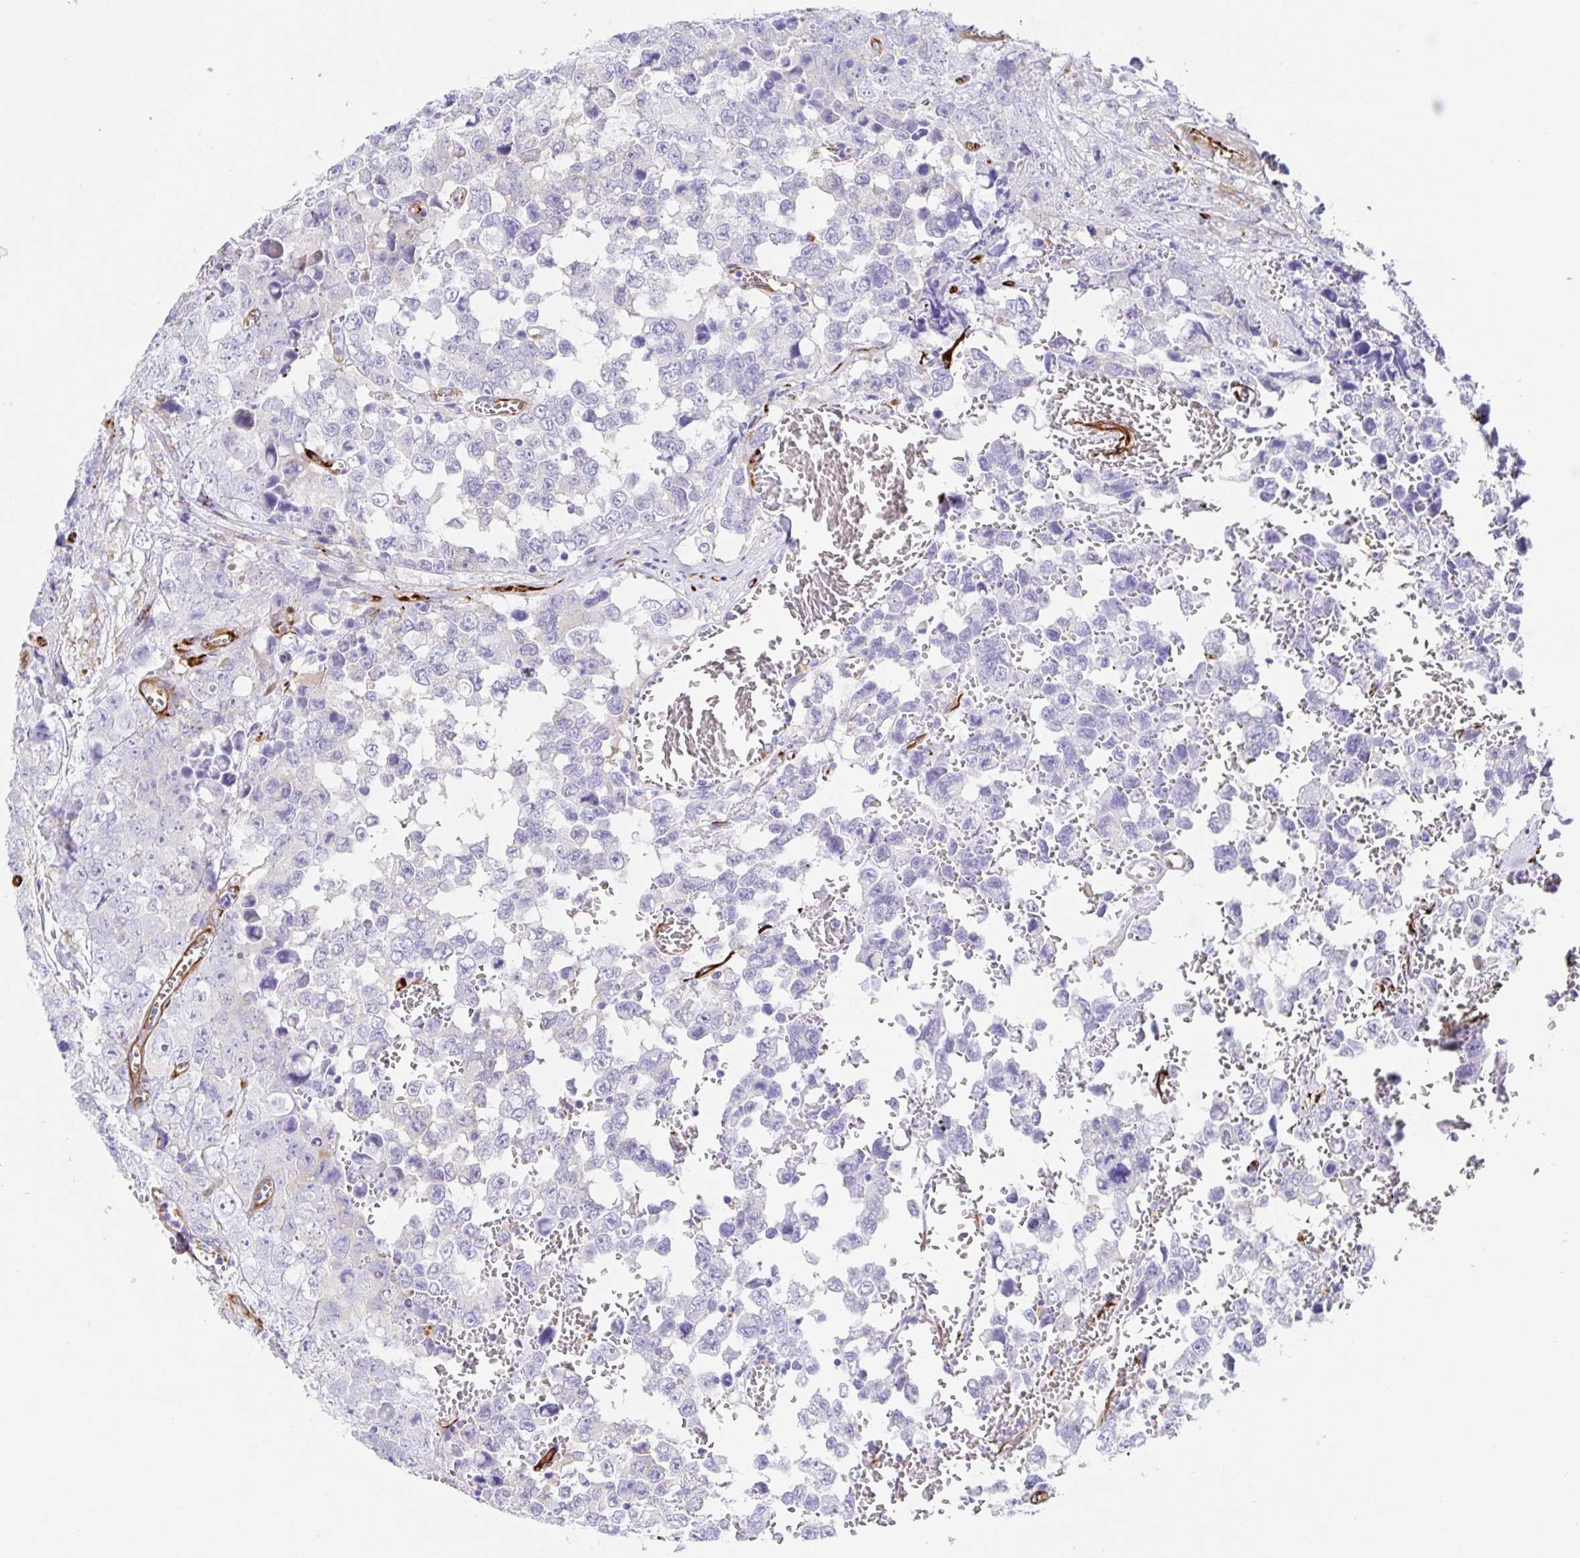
{"staining": {"intensity": "negative", "quantity": "none", "location": "none"}, "tissue": "testis cancer", "cell_type": "Tumor cells", "image_type": "cancer", "snomed": [{"axis": "morphology", "description": "Carcinoma, Embryonal, NOS"}, {"axis": "topography", "description": "Testis"}], "caption": "This is an IHC image of testis cancer. There is no staining in tumor cells.", "gene": "DOCK1", "patient": {"sex": "male", "age": 18}}